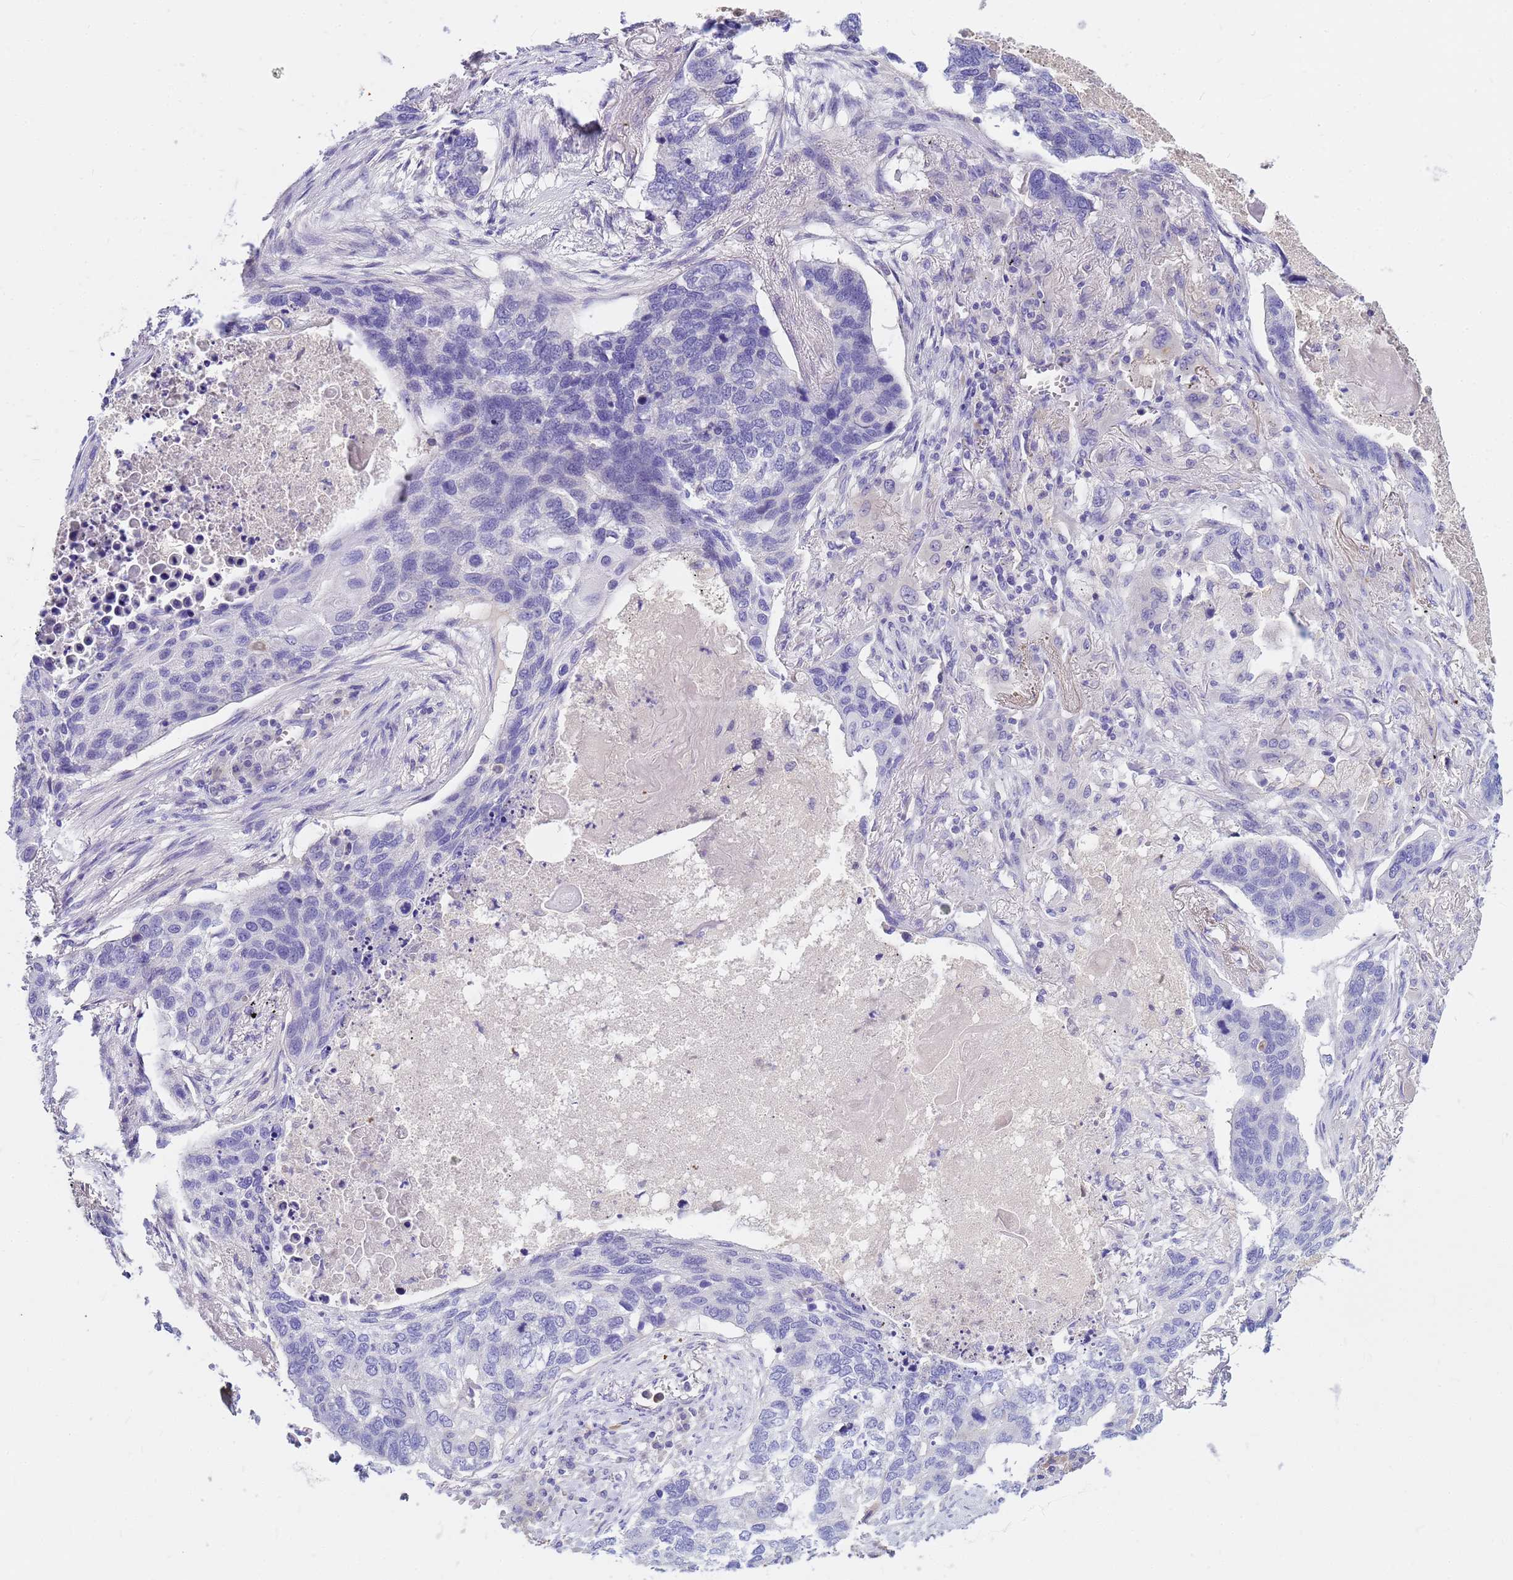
{"staining": {"intensity": "negative", "quantity": "none", "location": "none"}, "tissue": "lung cancer", "cell_type": "Tumor cells", "image_type": "cancer", "snomed": [{"axis": "morphology", "description": "Squamous cell carcinoma, NOS"}, {"axis": "topography", "description": "Lung"}], "caption": "Immunohistochemistry micrograph of neoplastic tissue: lung cancer stained with DAB demonstrates no significant protein expression in tumor cells.", "gene": "DPRX", "patient": {"sex": "female", "age": 63}}